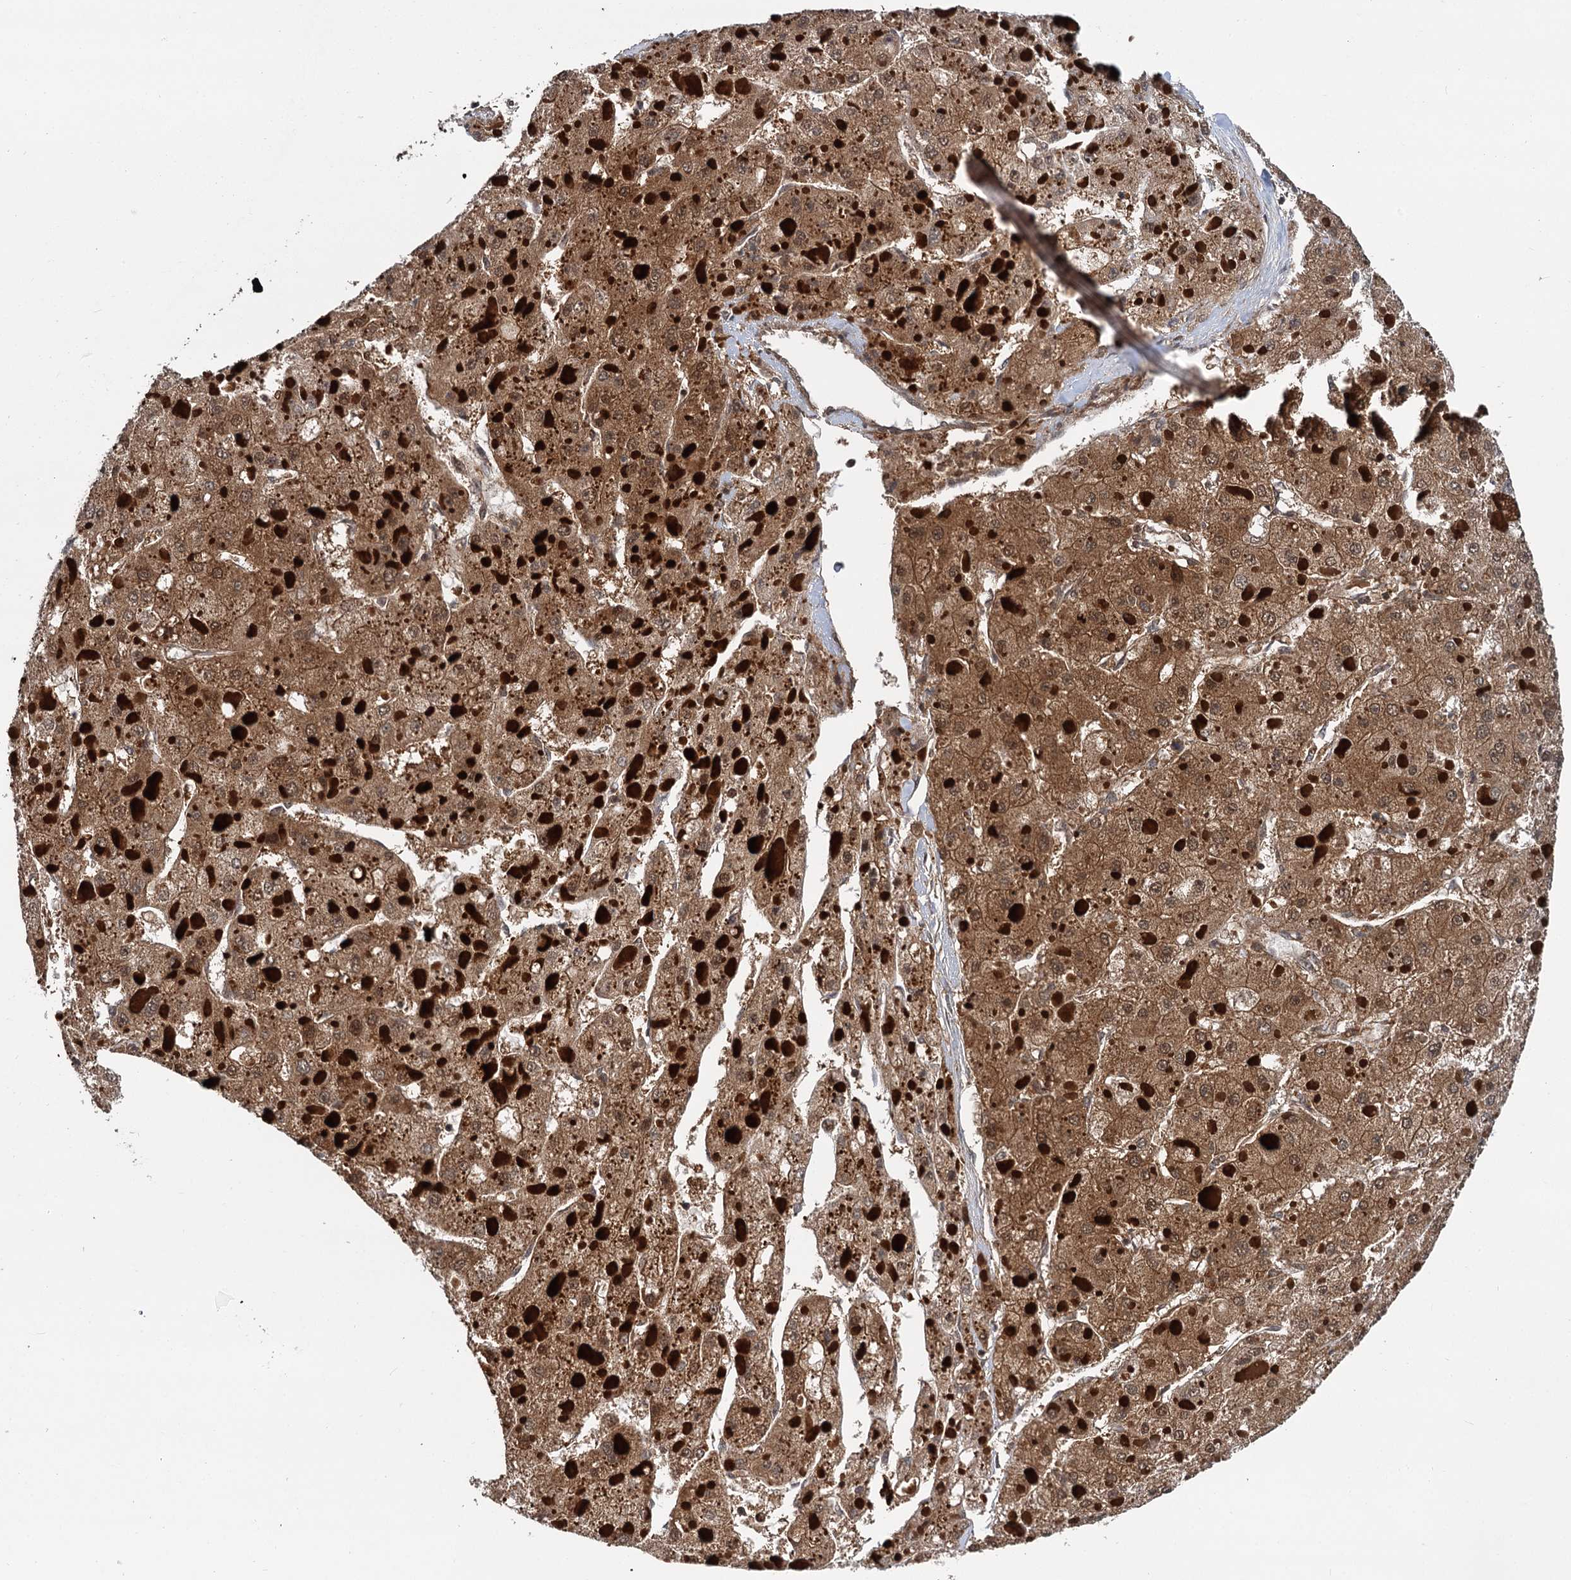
{"staining": {"intensity": "moderate", "quantity": ">75%", "location": "cytoplasmic/membranous,nuclear"}, "tissue": "liver cancer", "cell_type": "Tumor cells", "image_type": "cancer", "snomed": [{"axis": "morphology", "description": "Carcinoma, Hepatocellular, NOS"}, {"axis": "topography", "description": "Liver"}], "caption": "This is a histology image of immunohistochemistry staining of liver cancer, which shows moderate staining in the cytoplasmic/membranous and nuclear of tumor cells.", "gene": "STUB1", "patient": {"sex": "female", "age": 73}}